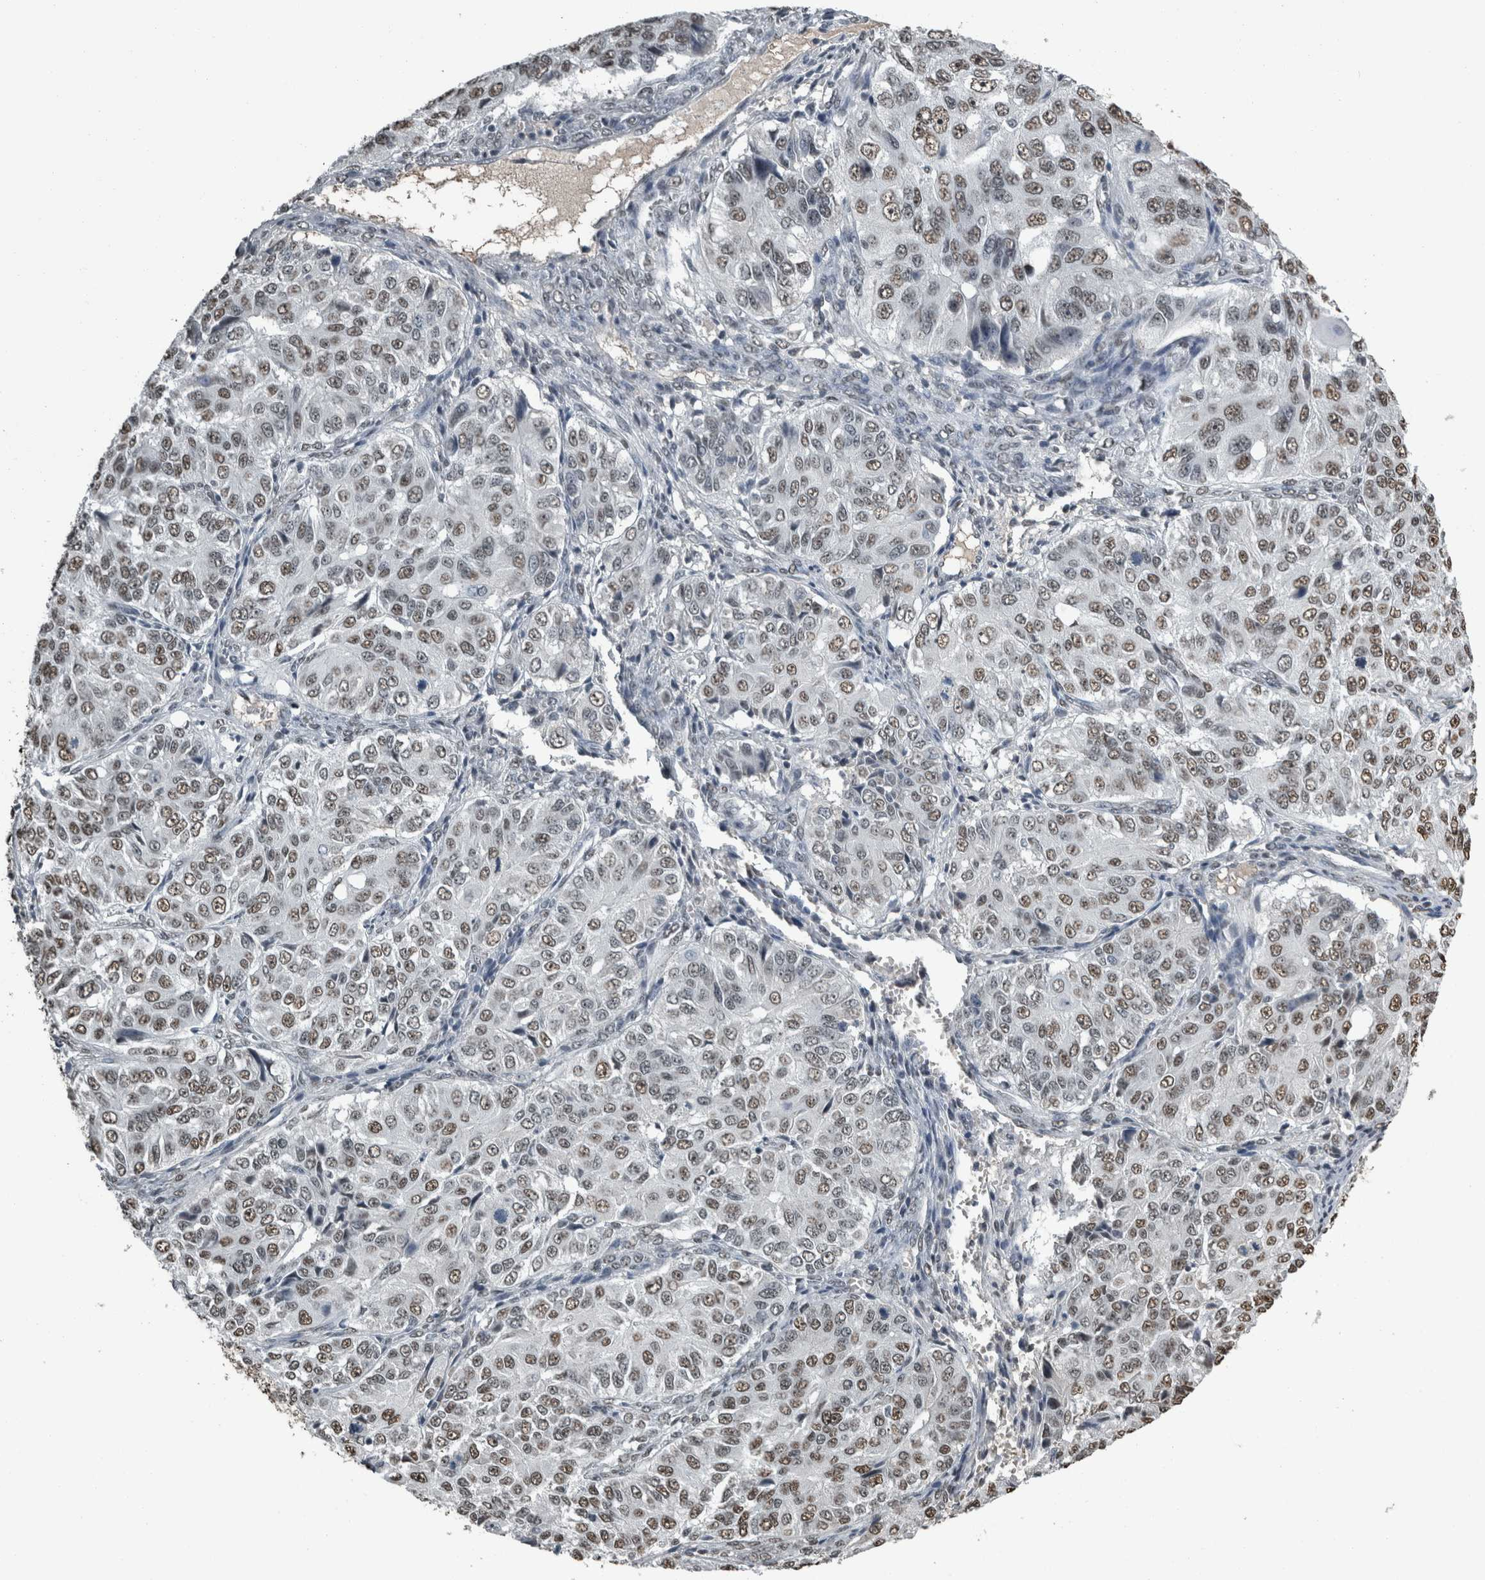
{"staining": {"intensity": "moderate", "quantity": ">75%", "location": "nuclear"}, "tissue": "ovarian cancer", "cell_type": "Tumor cells", "image_type": "cancer", "snomed": [{"axis": "morphology", "description": "Carcinoma, endometroid"}, {"axis": "topography", "description": "Ovary"}], "caption": "Immunohistochemistry (IHC) micrograph of neoplastic tissue: endometroid carcinoma (ovarian) stained using immunohistochemistry (IHC) demonstrates medium levels of moderate protein expression localized specifically in the nuclear of tumor cells, appearing as a nuclear brown color.", "gene": "TGS1", "patient": {"sex": "female", "age": 51}}